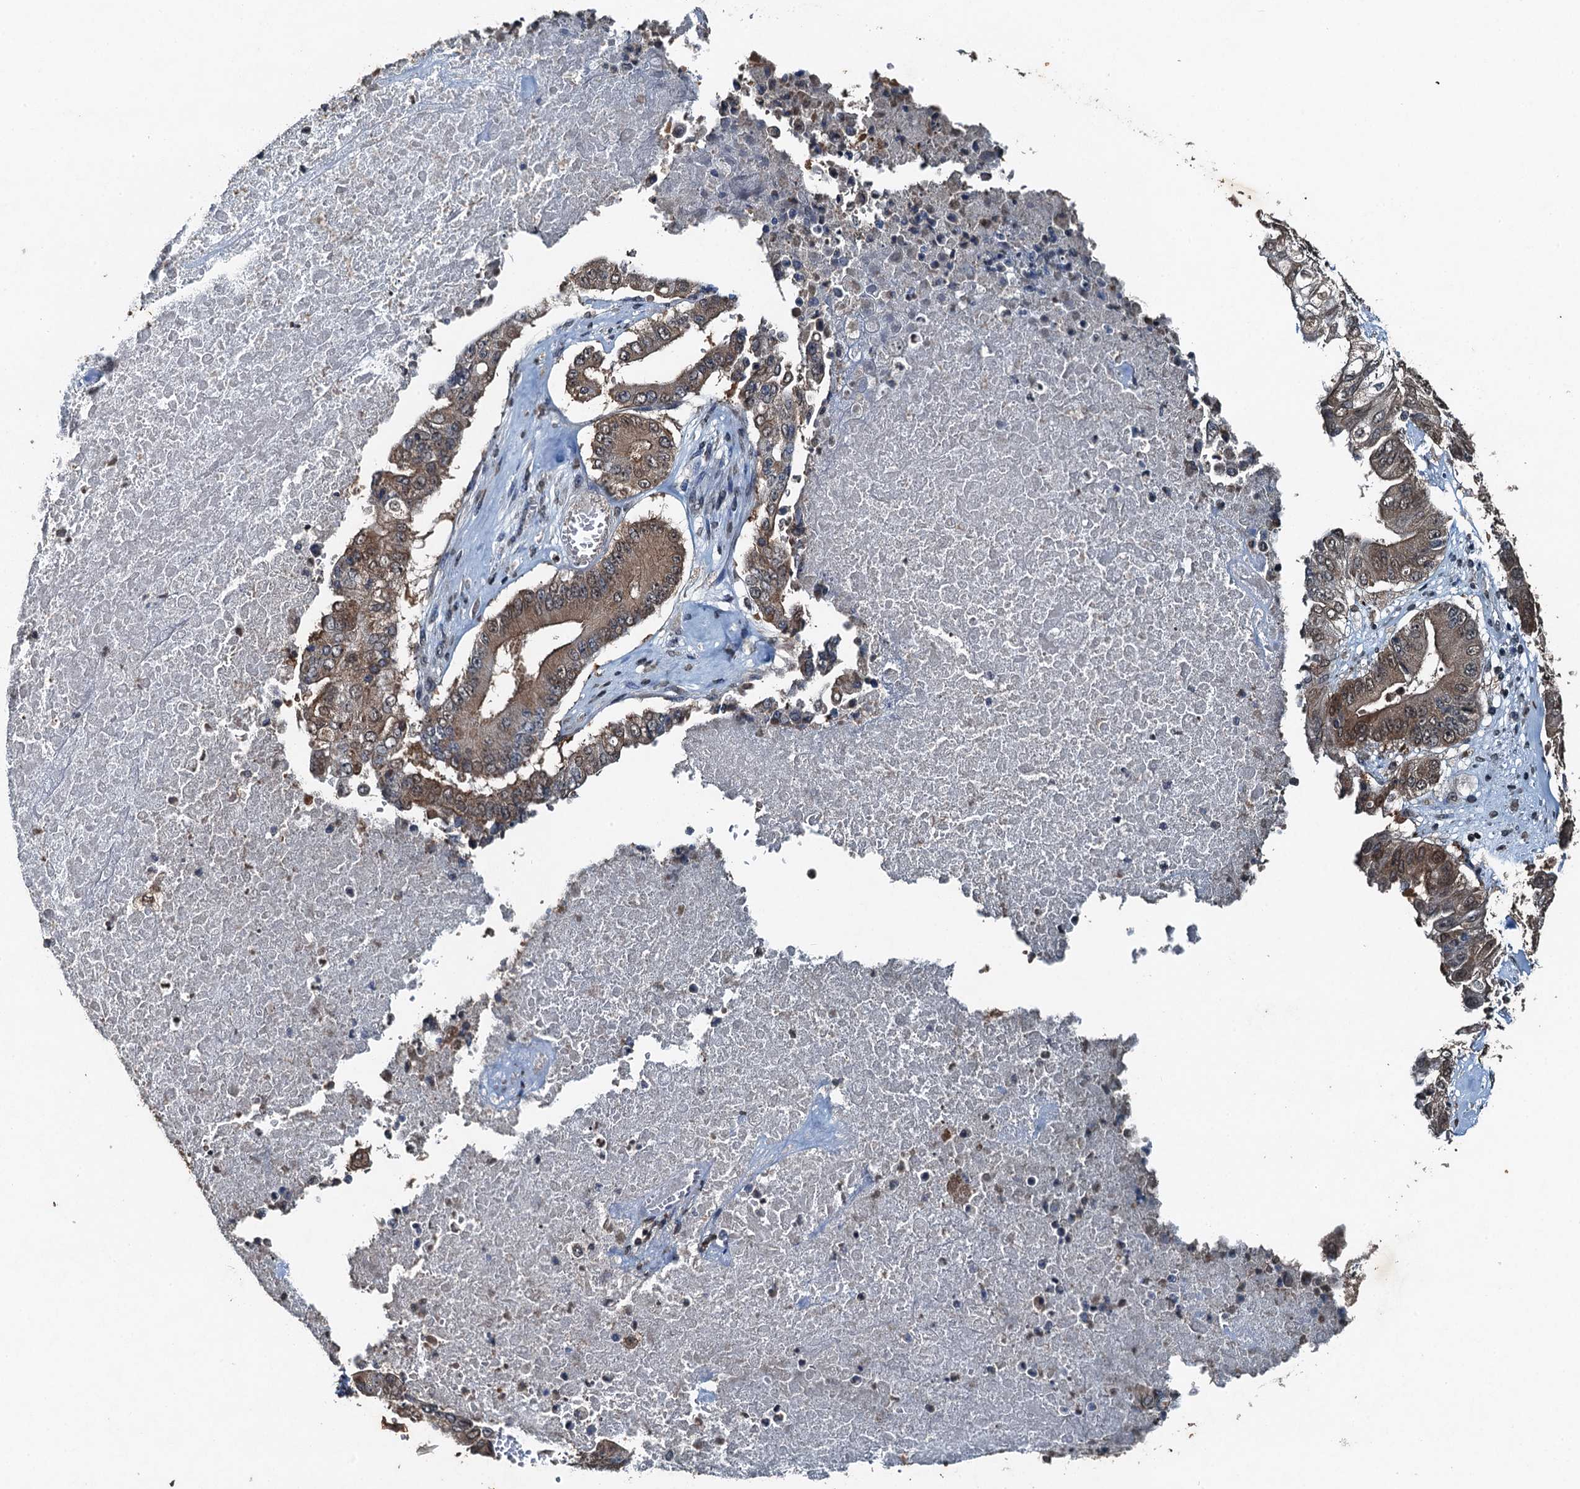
{"staining": {"intensity": "weak", "quantity": "25%-75%", "location": "cytoplasmic/membranous,nuclear"}, "tissue": "pancreatic cancer", "cell_type": "Tumor cells", "image_type": "cancer", "snomed": [{"axis": "morphology", "description": "Adenocarcinoma, NOS"}, {"axis": "topography", "description": "Pancreas"}], "caption": "Weak cytoplasmic/membranous and nuclear staining is present in about 25%-75% of tumor cells in pancreatic cancer (adenocarcinoma).", "gene": "TCTN1", "patient": {"sex": "female", "age": 77}}